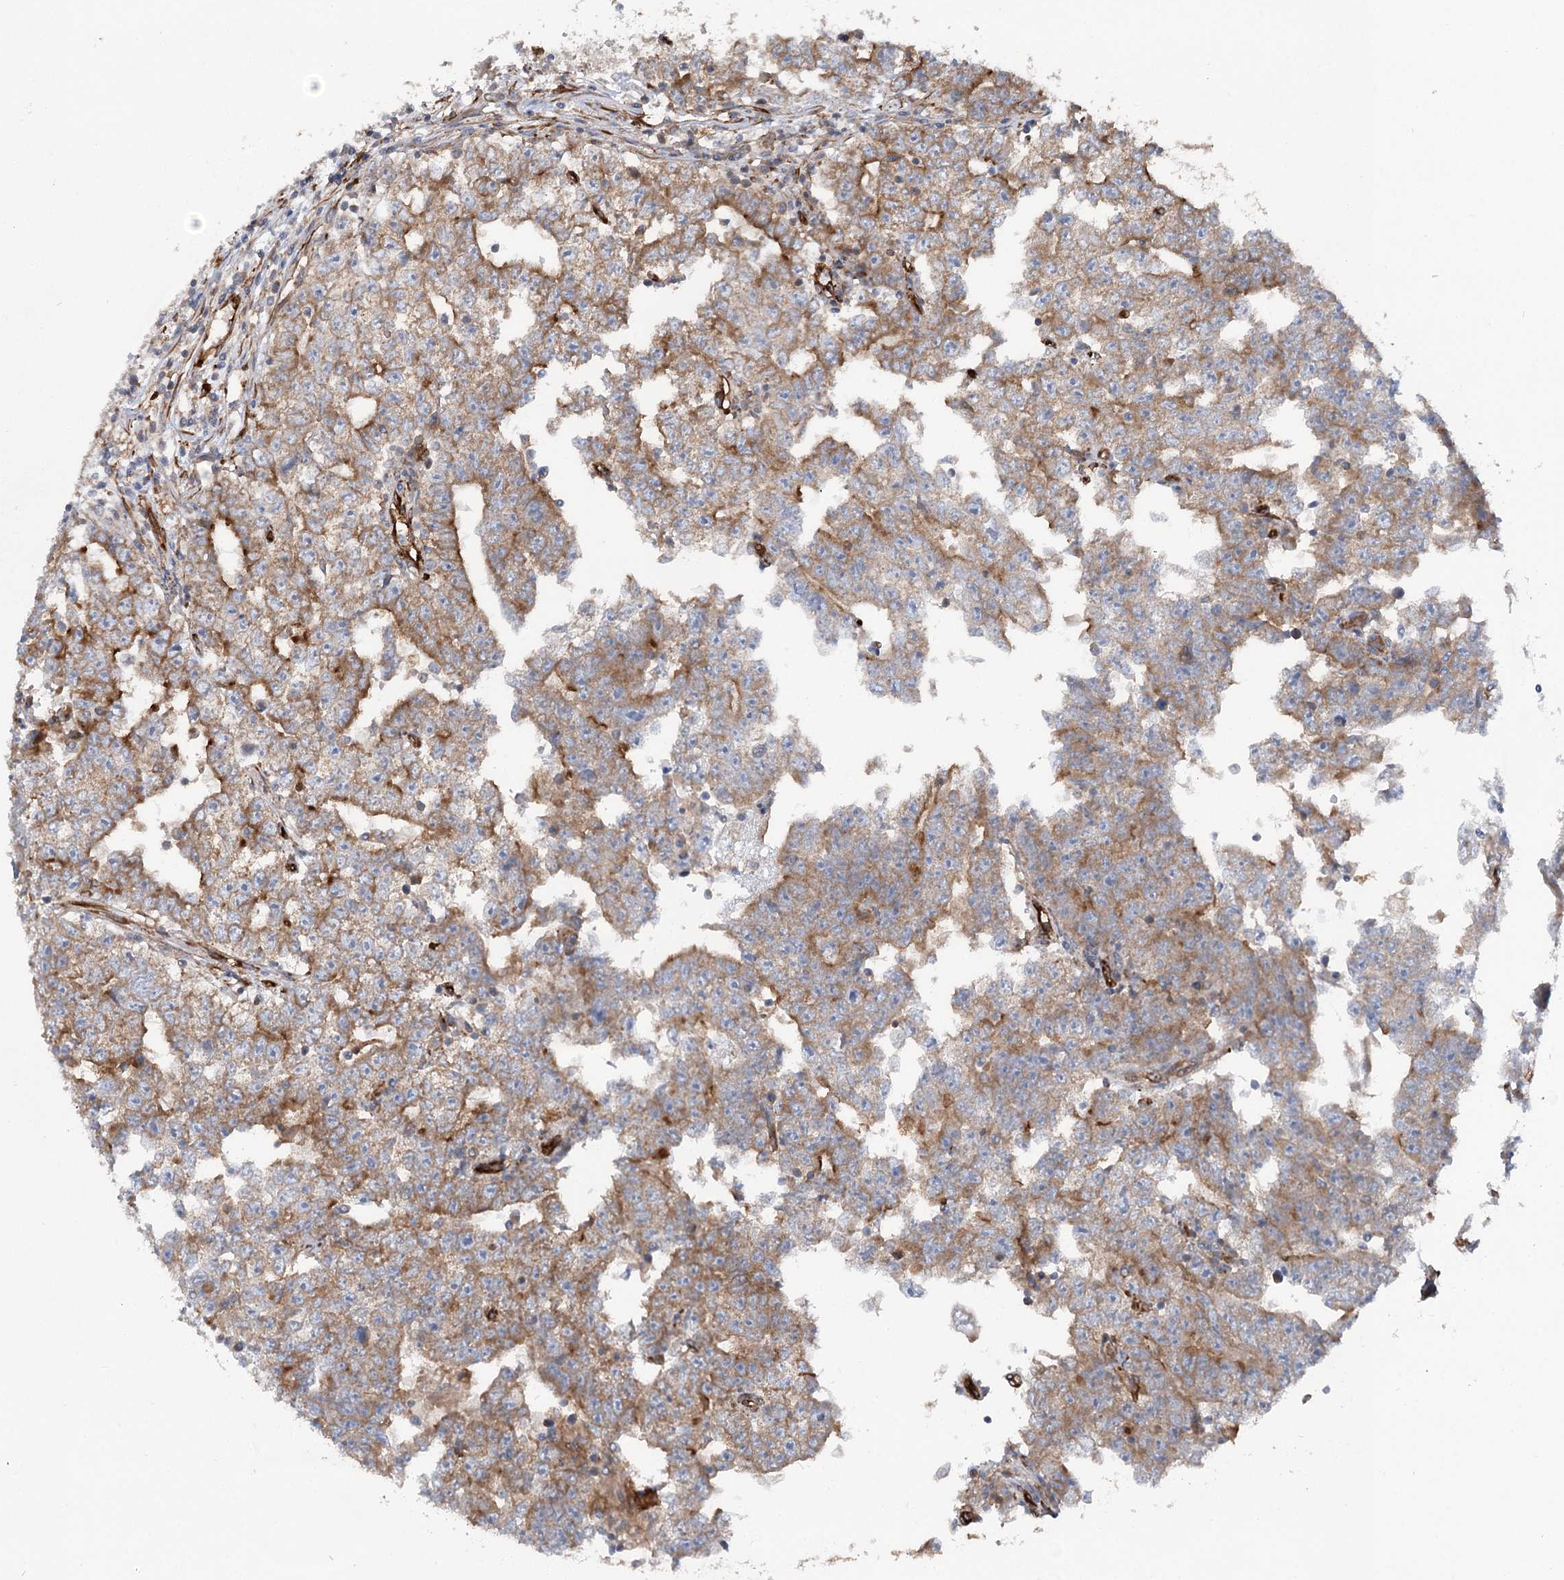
{"staining": {"intensity": "moderate", "quantity": "25%-75%", "location": "cytoplasmic/membranous"}, "tissue": "testis cancer", "cell_type": "Tumor cells", "image_type": "cancer", "snomed": [{"axis": "morphology", "description": "Carcinoma, Embryonal, NOS"}, {"axis": "topography", "description": "Testis"}], "caption": "Brown immunohistochemical staining in human testis embryonal carcinoma shows moderate cytoplasmic/membranous expression in about 25%-75% of tumor cells. The staining is performed using DAB (3,3'-diaminobenzidine) brown chromogen to label protein expression. The nuclei are counter-stained blue using hematoxylin.", "gene": "MTPAP", "patient": {"sex": "male", "age": 25}}